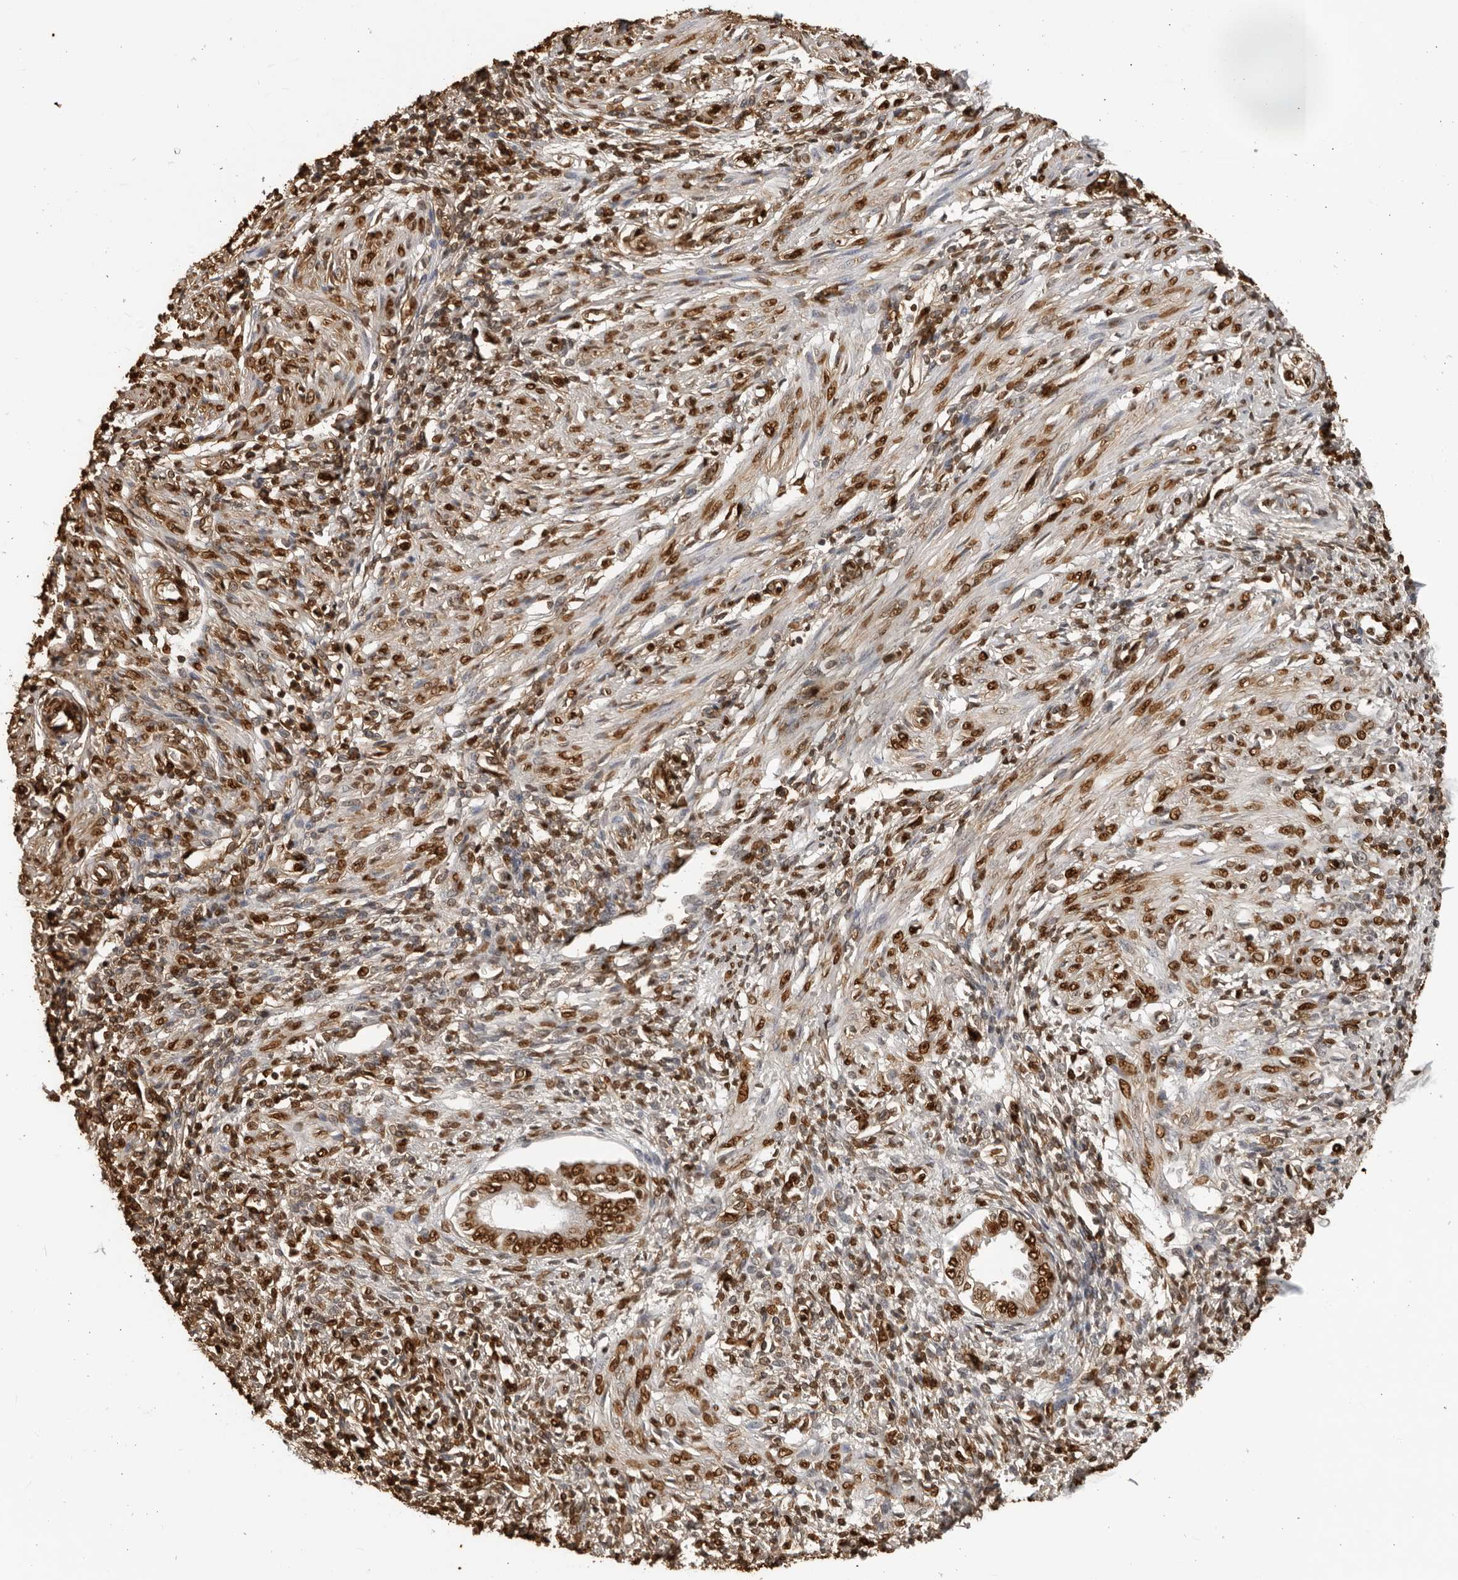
{"staining": {"intensity": "moderate", "quantity": ">75%", "location": "cytoplasmic/membranous,nuclear"}, "tissue": "endometrium", "cell_type": "Cells in endometrial stroma", "image_type": "normal", "snomed": [{"axis": "morphology", "description": "Normal tissue, NOS"}, {"axis": "topography", "description": "Endometrium"}], "caption": "Immunohistochemistry (IHC) photomicrograph of normal endometrium stained for a protein (brown), which displays medium levels of moderate cytoplasmic/membranous,nuclear staining in approximately >75% of cells in endometrial stroma.", "gene": "ZFP91", "patient": {"sex": "female", "age": 66}}